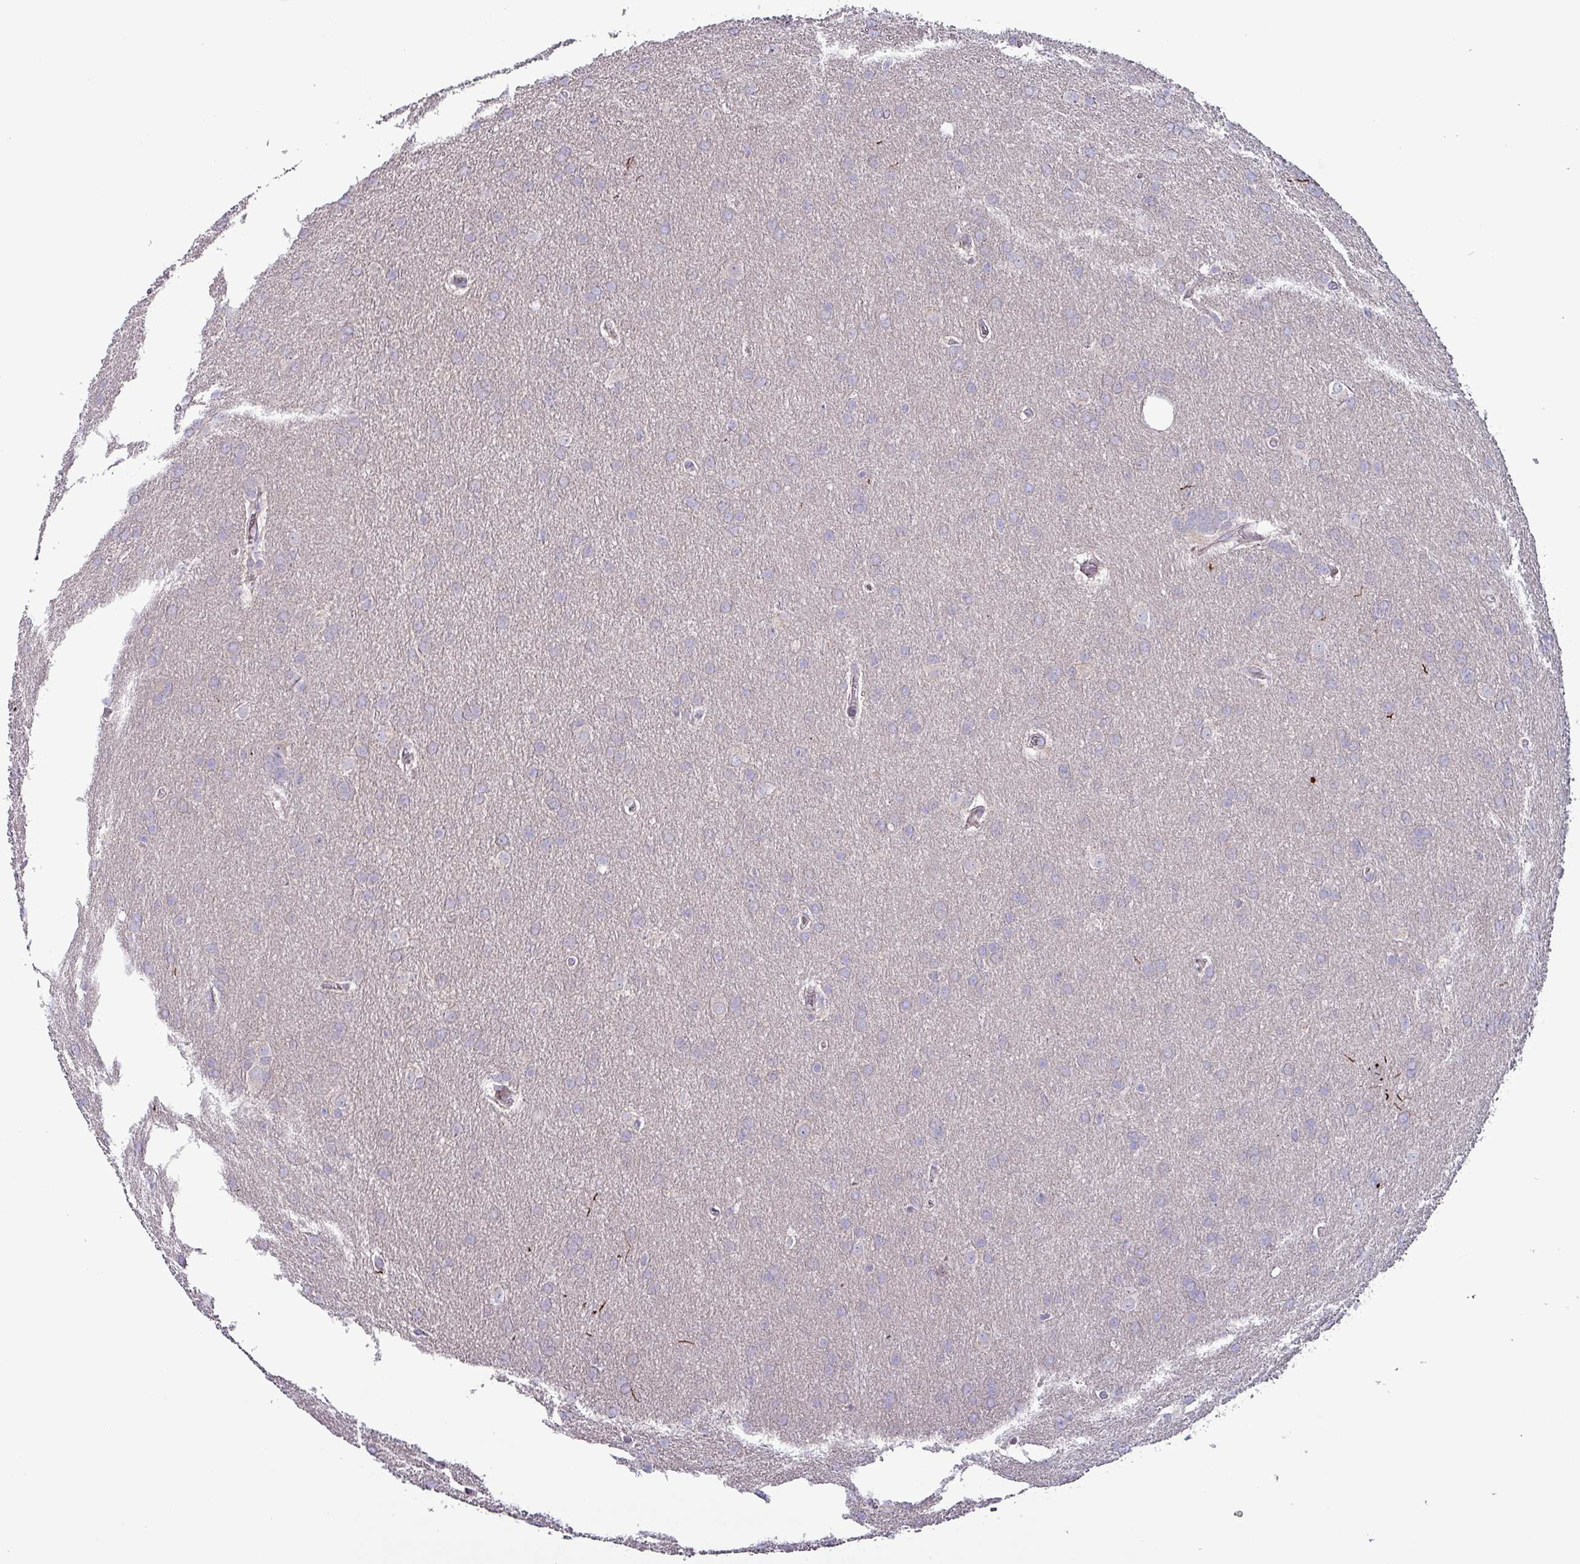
{"staining": {"intensity": "negative", "quantity": "none", "location": "none"}, "tissue": "glioma", "cell_type": "Tumor cells", "image_type": "cancer", "snomed": [{"axis": "morphology", "description": "Glioma, malignant, Low grade"}, {"axis": "topography", "description": "Brain"}], "caption": "There is no significant expression in tumor cells of malignant low-grade glioma.", "gene": "HSD3B7", "patient": {"sex": "female", "age": 32}}